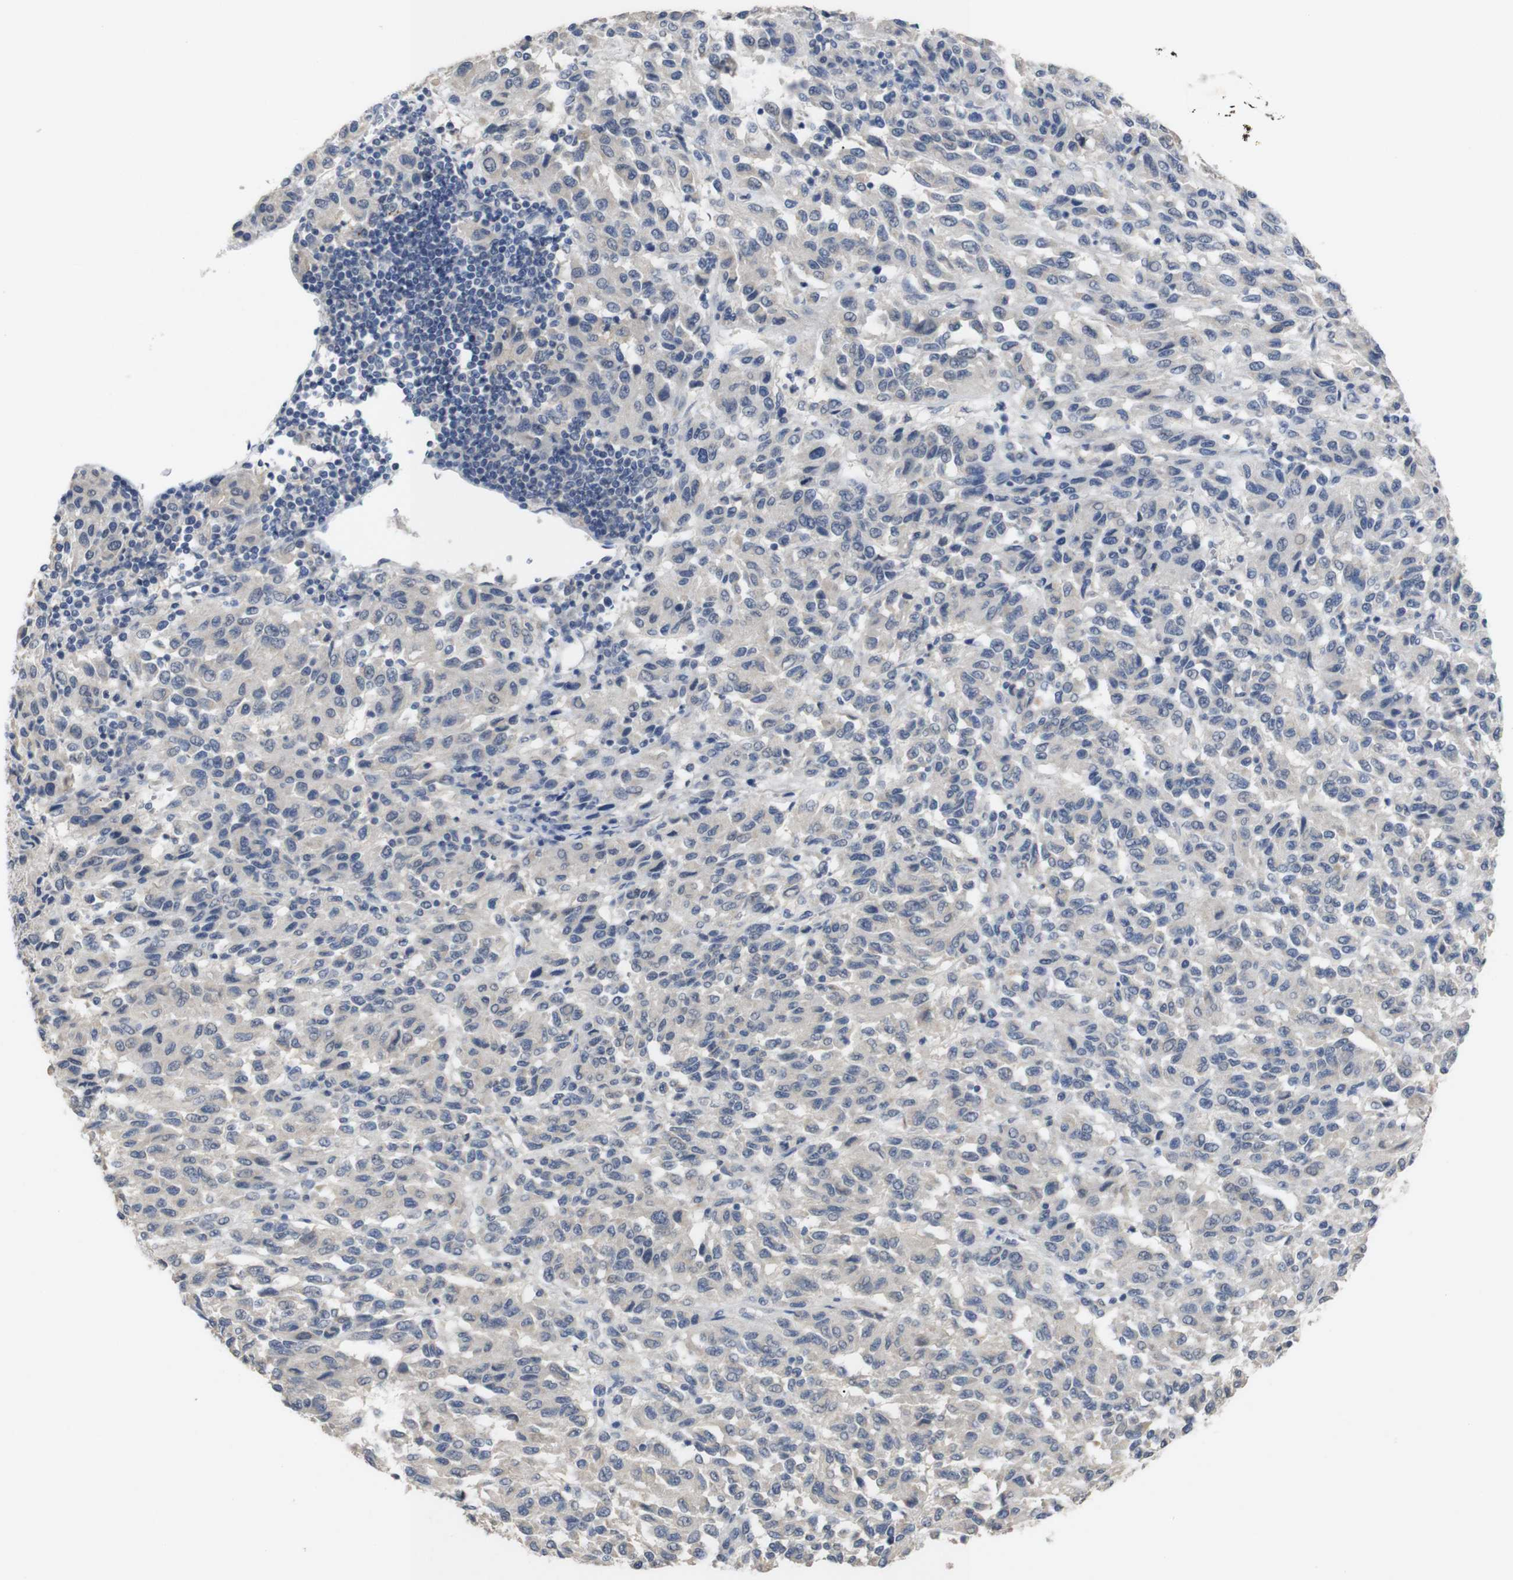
{"staining": {"intensity": "negative", "quantity": "none", "location": "none"}, "tissue": "melanoma", "cell_type": "Tumor cells", "image_type": "cancer", "snomed": [{"axis": "morphology", "description": "Malignant melanoma, Metastatic site"}, {"axis": "topography", "description": "Lung"}], "caption": "Tumor cells show no significant positivity in malignant melanoma (metastatic site).", "gene": "HNF1A", "patient": {"sex": "male", "age": 64}}